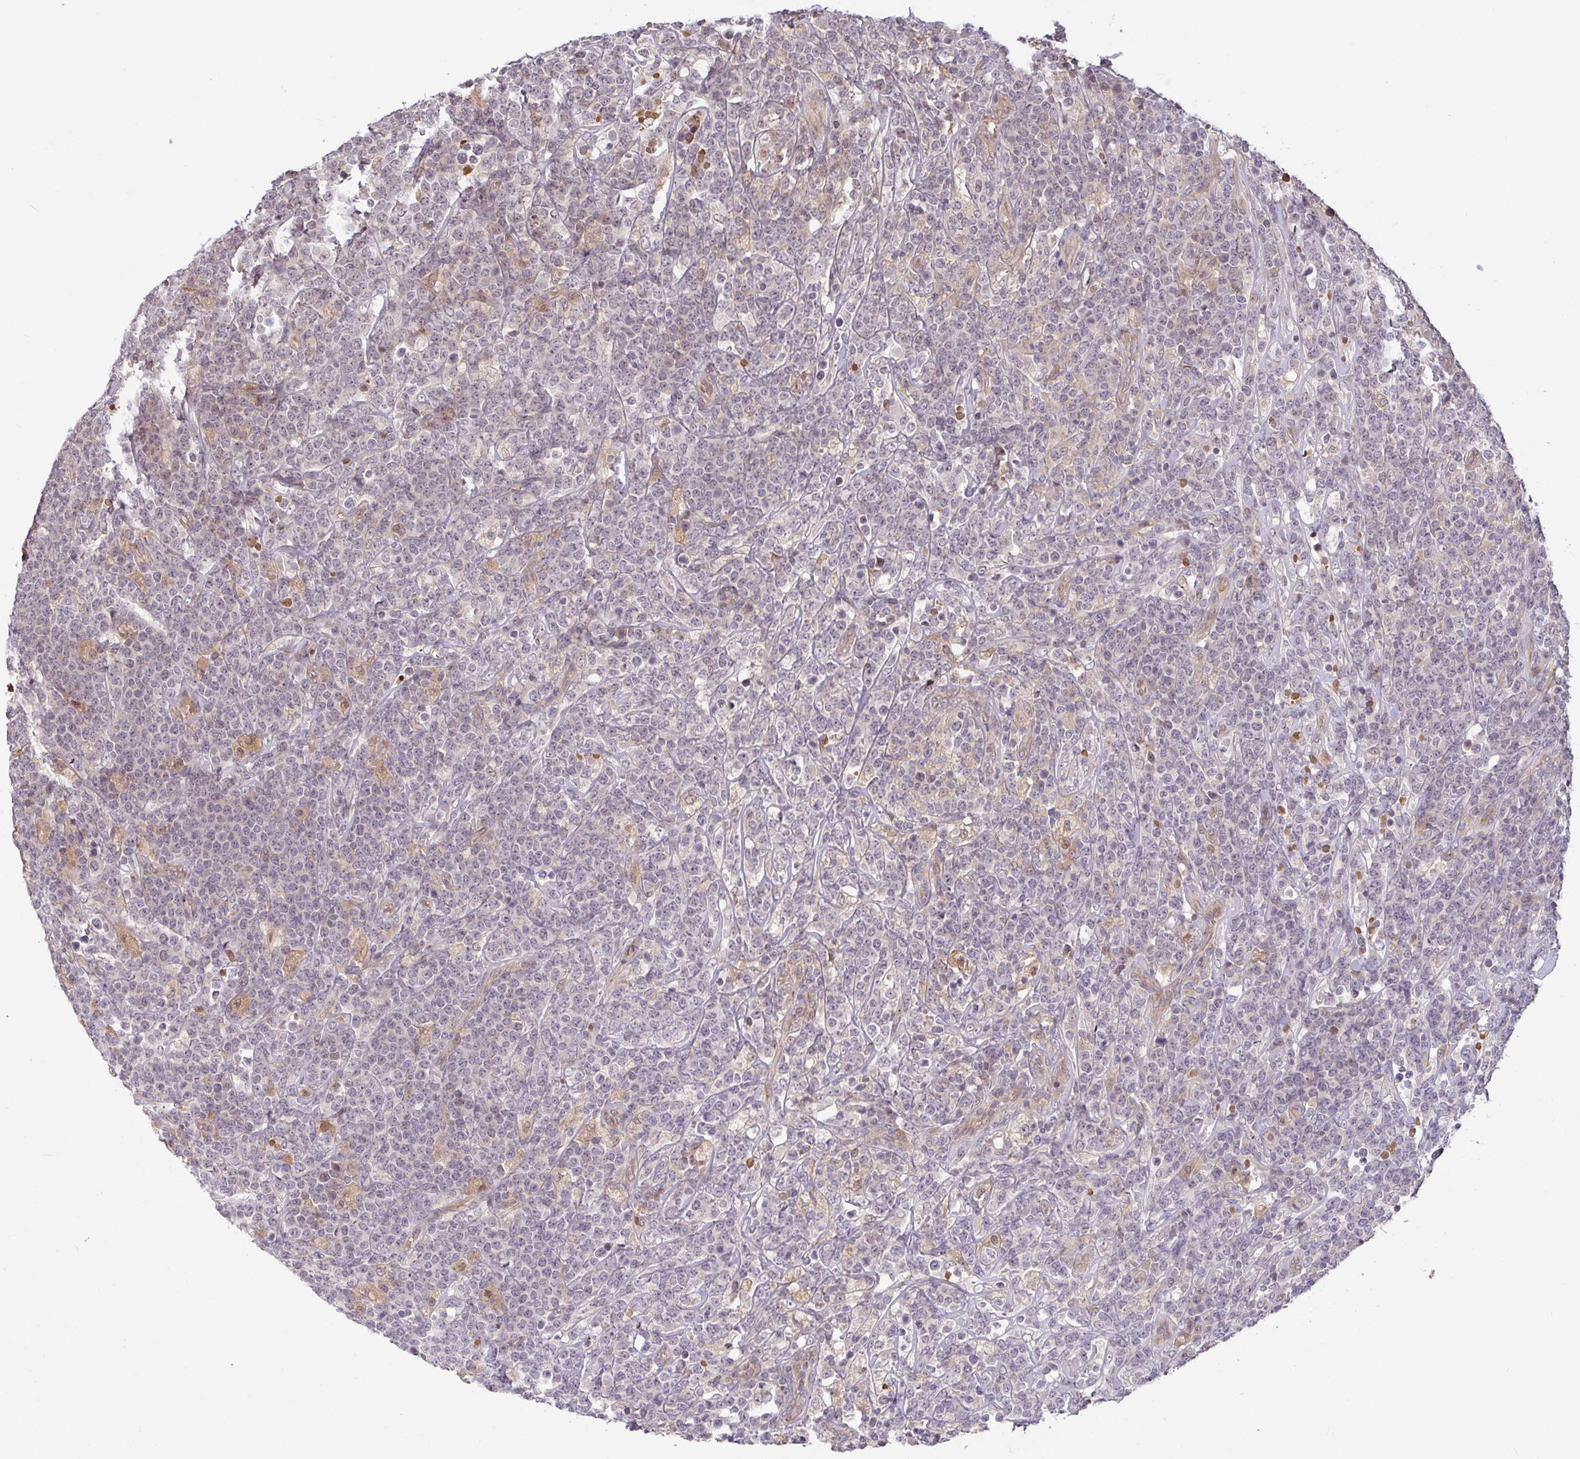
{"staining": {"intensity": "negative", "quantity": "none", "location": "none"}, "tissue": "lymphoma", "cell_type": "Tumor cells", "image_type": "cancer", "snomed": [{"axis": "morphology", "description": "Malignant lymphoma, non-Hodgkin's type, High grade"}, {"axis": "topography", "description": "Small intestine"}], "caption": "A photomicrograph of malignant lymphoma, non-Hodgkin's type (high-grade) stained for a protein exhibits no brown staining in tumor cells. Nuclei are stained in blue.", "gene": "FCER1A", "patient": {"sex": "male", "age": 8}}